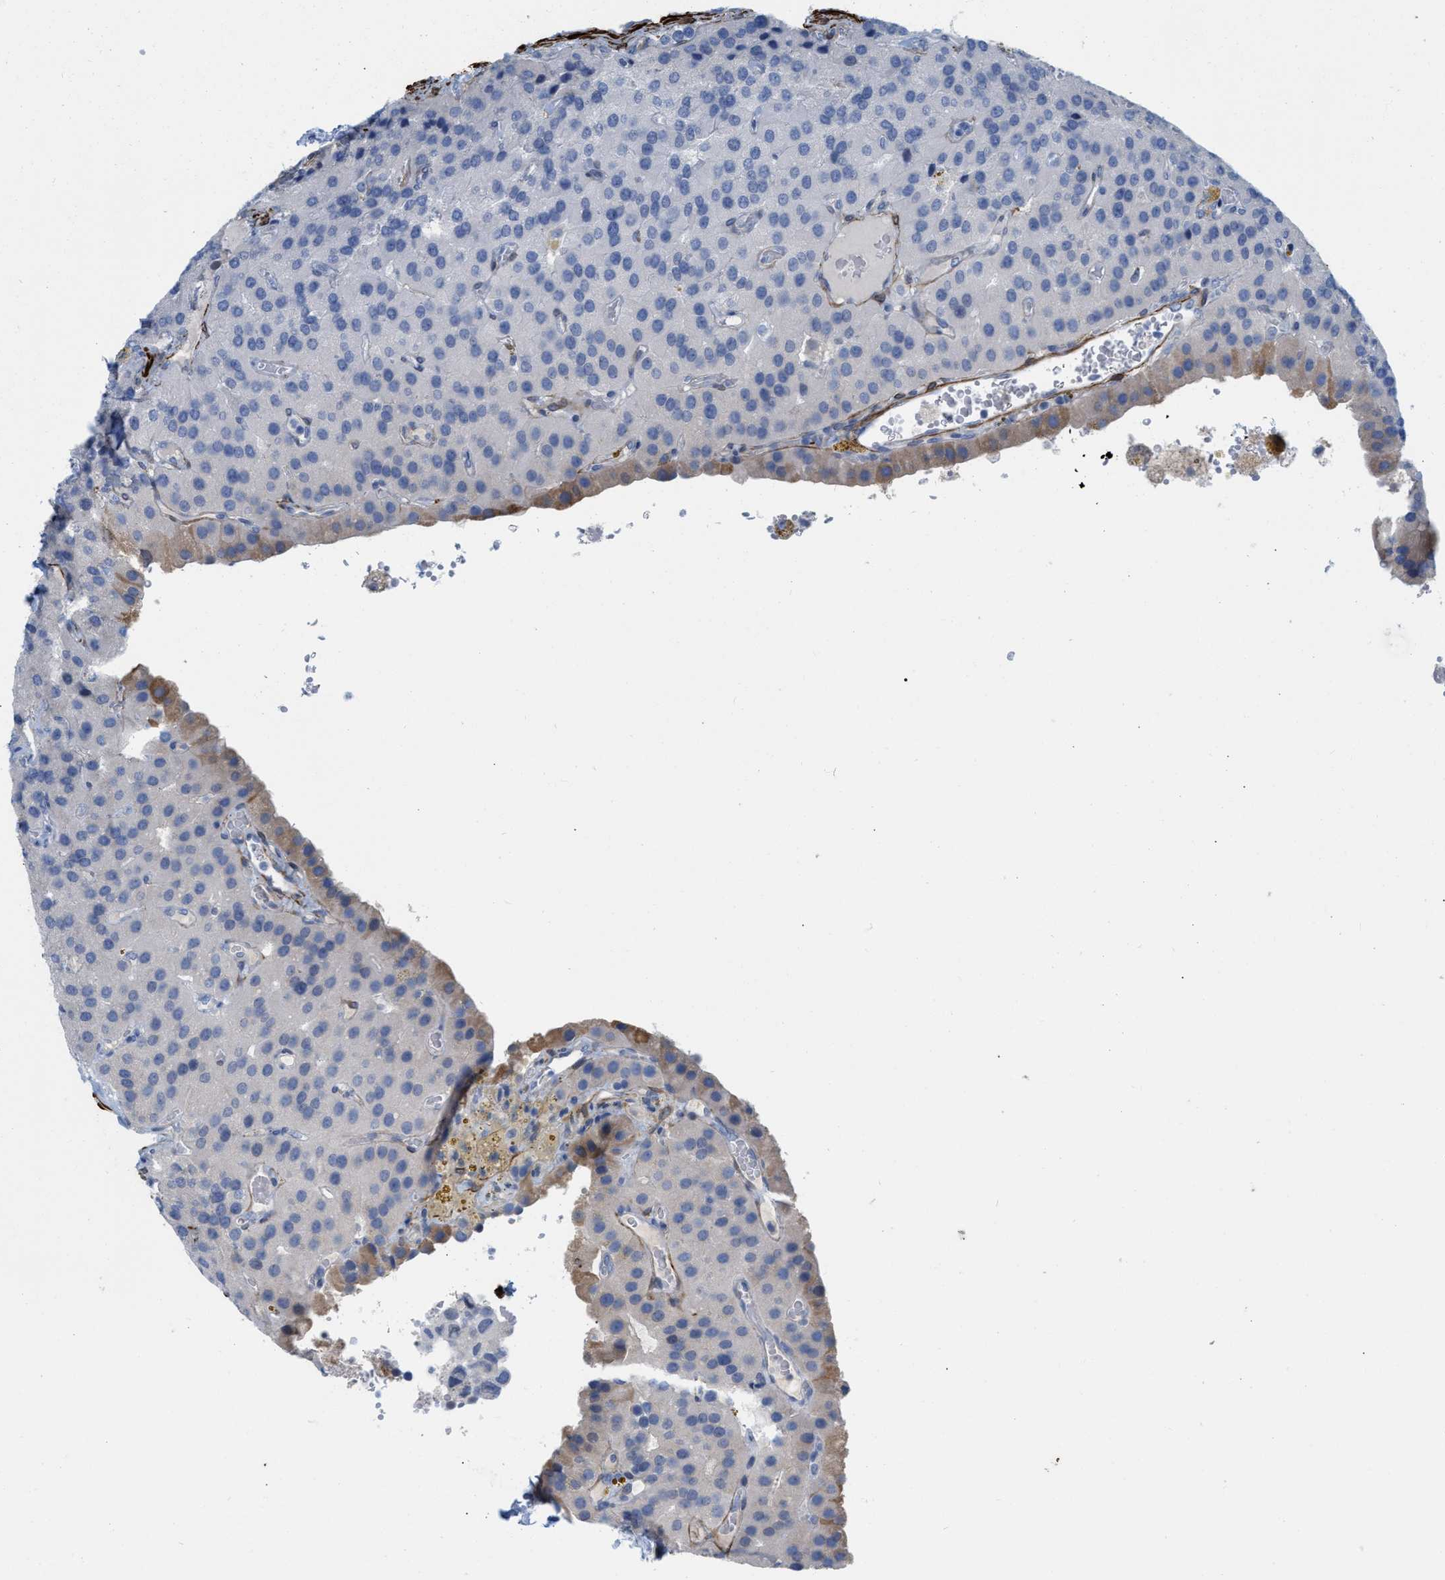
{"staining": {"intensity": "weak", "quantity": "25%-75%", "location": "cytoplasmic/membranous"}, "tissue": "parathyroid gland", "cell_type": "Glandular cells", "image_type": "normal", "snomed": [{"axis": "morphology", "description": "Normal tissue, NOS"}, {"axis": "morphology", "description": "Adenoma, NOS"}, {"axis": "topography", "description": "Parathyroid gland"}], "caption": "Parathyroid gland stained with DAB immunohistochemistry displays low levels of weak cytoplasmic/membranous expression in approximately 25%-75% of glandular cells. Nuclei are stained in blue.", "gene": "TAGLN", "patient": {"sex": "female", "age": 86}}